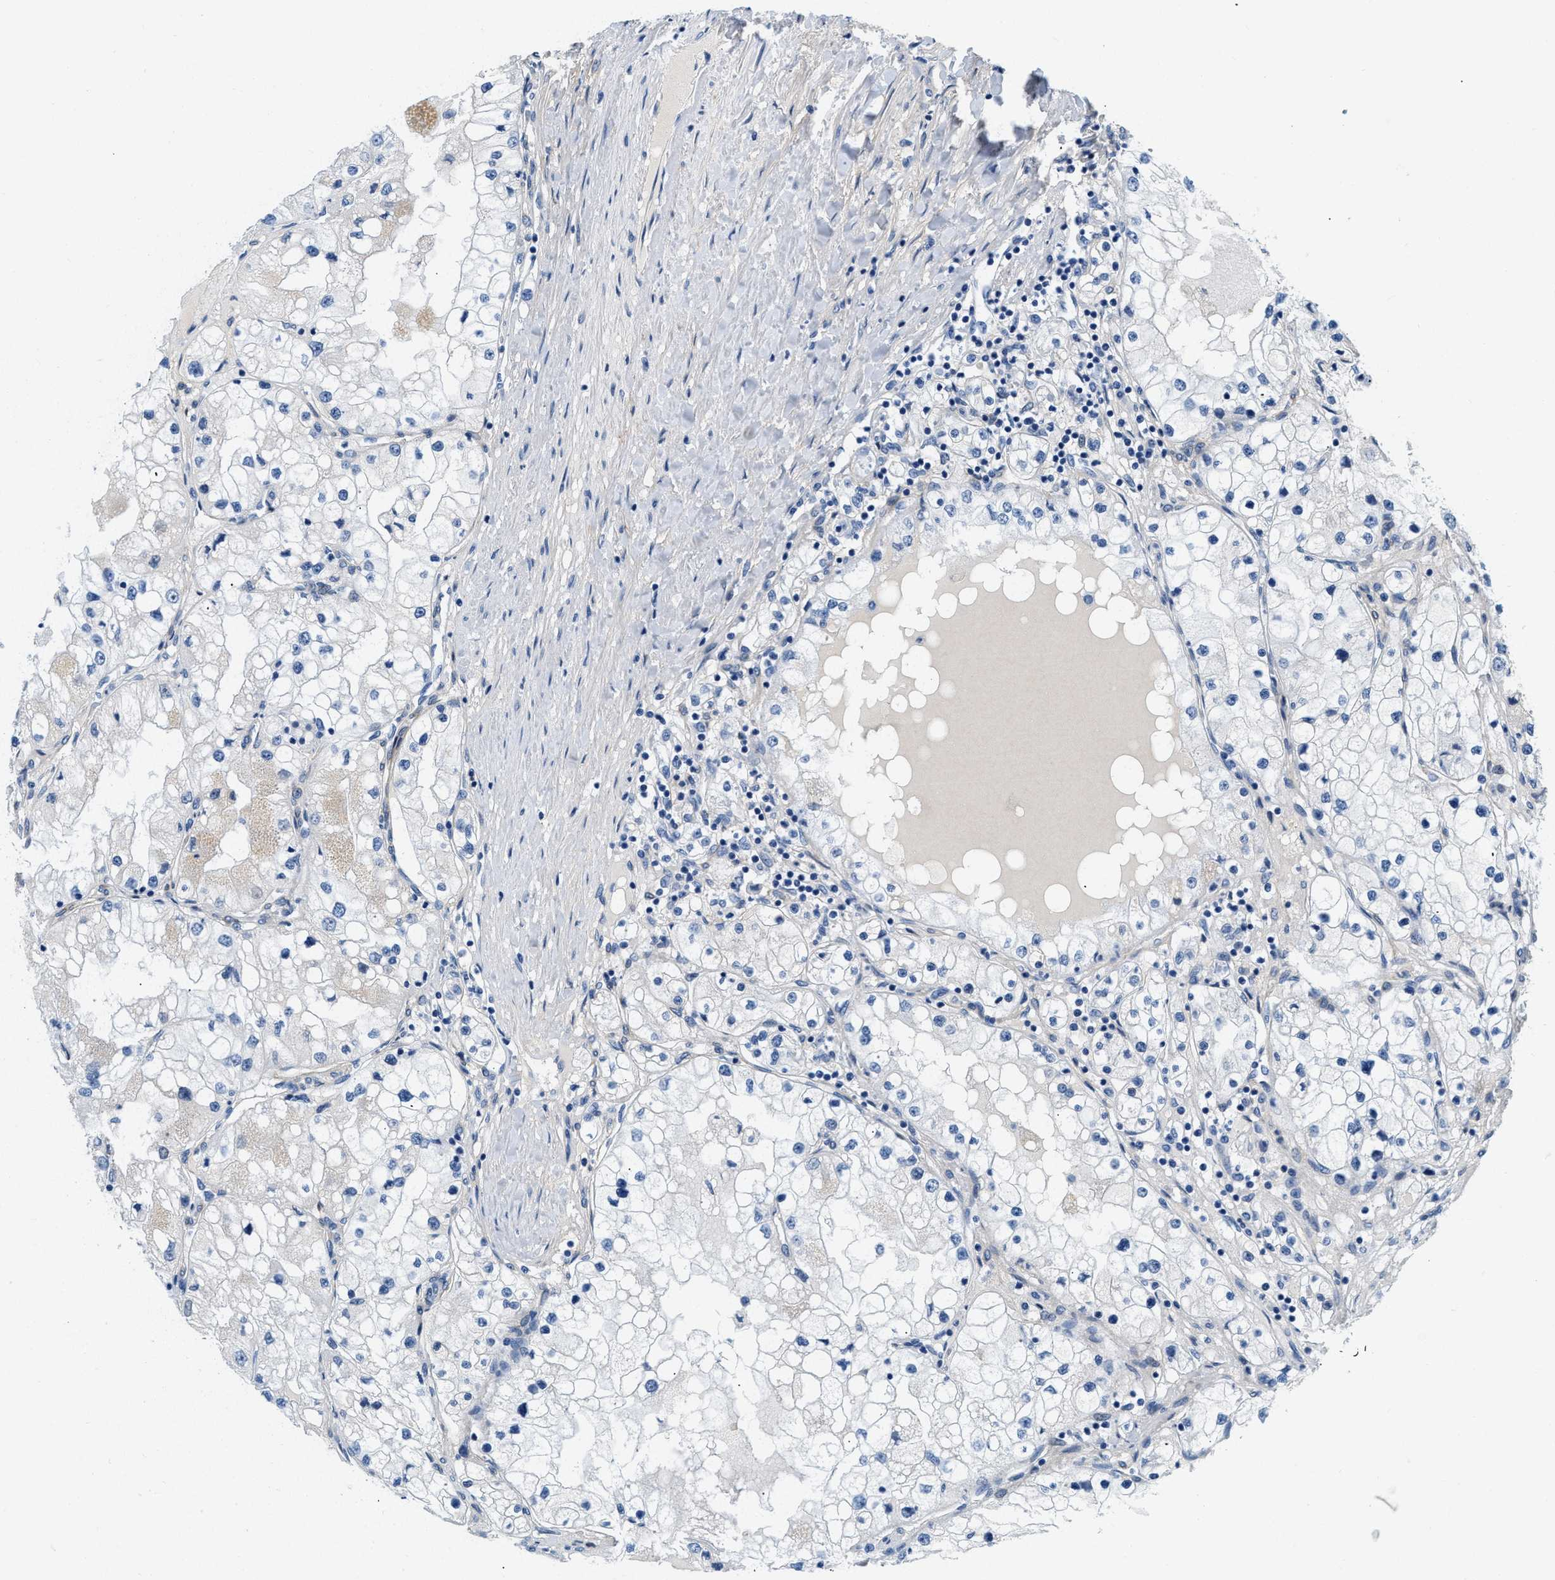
{"staining": {"intensity": "negative", "quantity": "none", "location": "none"}, "tissue": "renal cancer", "cell_type": "Tumor cells", "image_type": "cancer", "snomed": [{"axis": "morphology", "description": "Adenocarcinoma, NOS"}, {"axis": "topography", "description": "Kidney"}], "caption": "This micrograph is of renal adenocarcinoma stained with immunohistochemistry to label a protein in brown with the nuclei are counter-stained blue. There is no positivity in tumor cells. The staining is performed using DAB (3,3'-diaminobenzidine) brown chromogen with nuclei counter-stained in using hematoxylin.", "gene": "PDGFRB", "patient": {"sex": "male", "age": 68}}